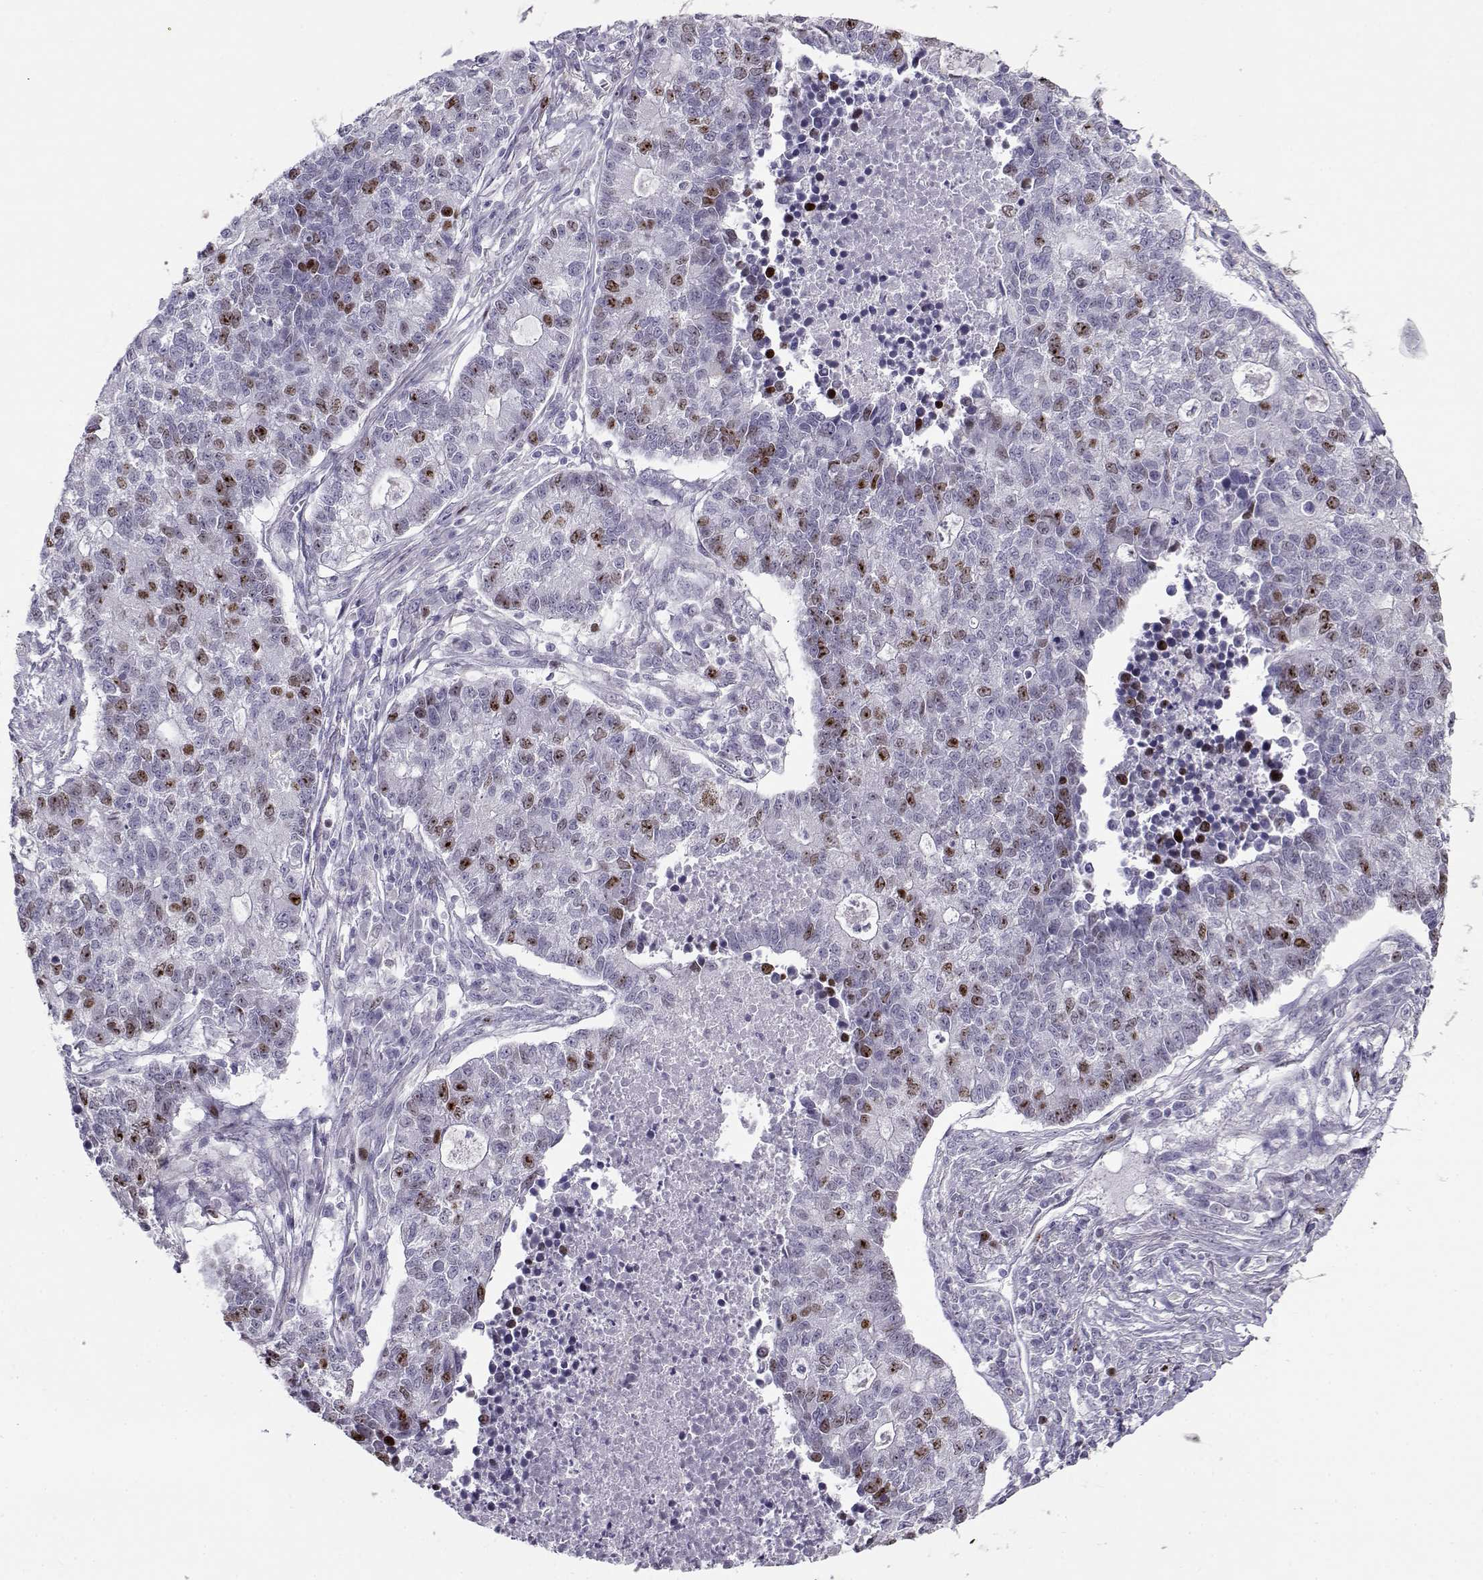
{"staining": {"intensity": "strong", "quantity": "<25%", "location": "nuclear"}, "tissue": "lung cancer", "cell_type": "Tumor cells", "image_type": "cancer", "snomed": [{"axis": "morphology", "description": "Adenocarcinoma, NOS"}, {"axis": "topography", "description": "Lung"}], "caption": "About <25% of tumor cells in human adenocarcinoma (lung) reveal strong nuclear protein staining as visualized by brown immunohistochemical staining.", "gene": "NPW", "patient": {"sex": "male", "age": 57}}